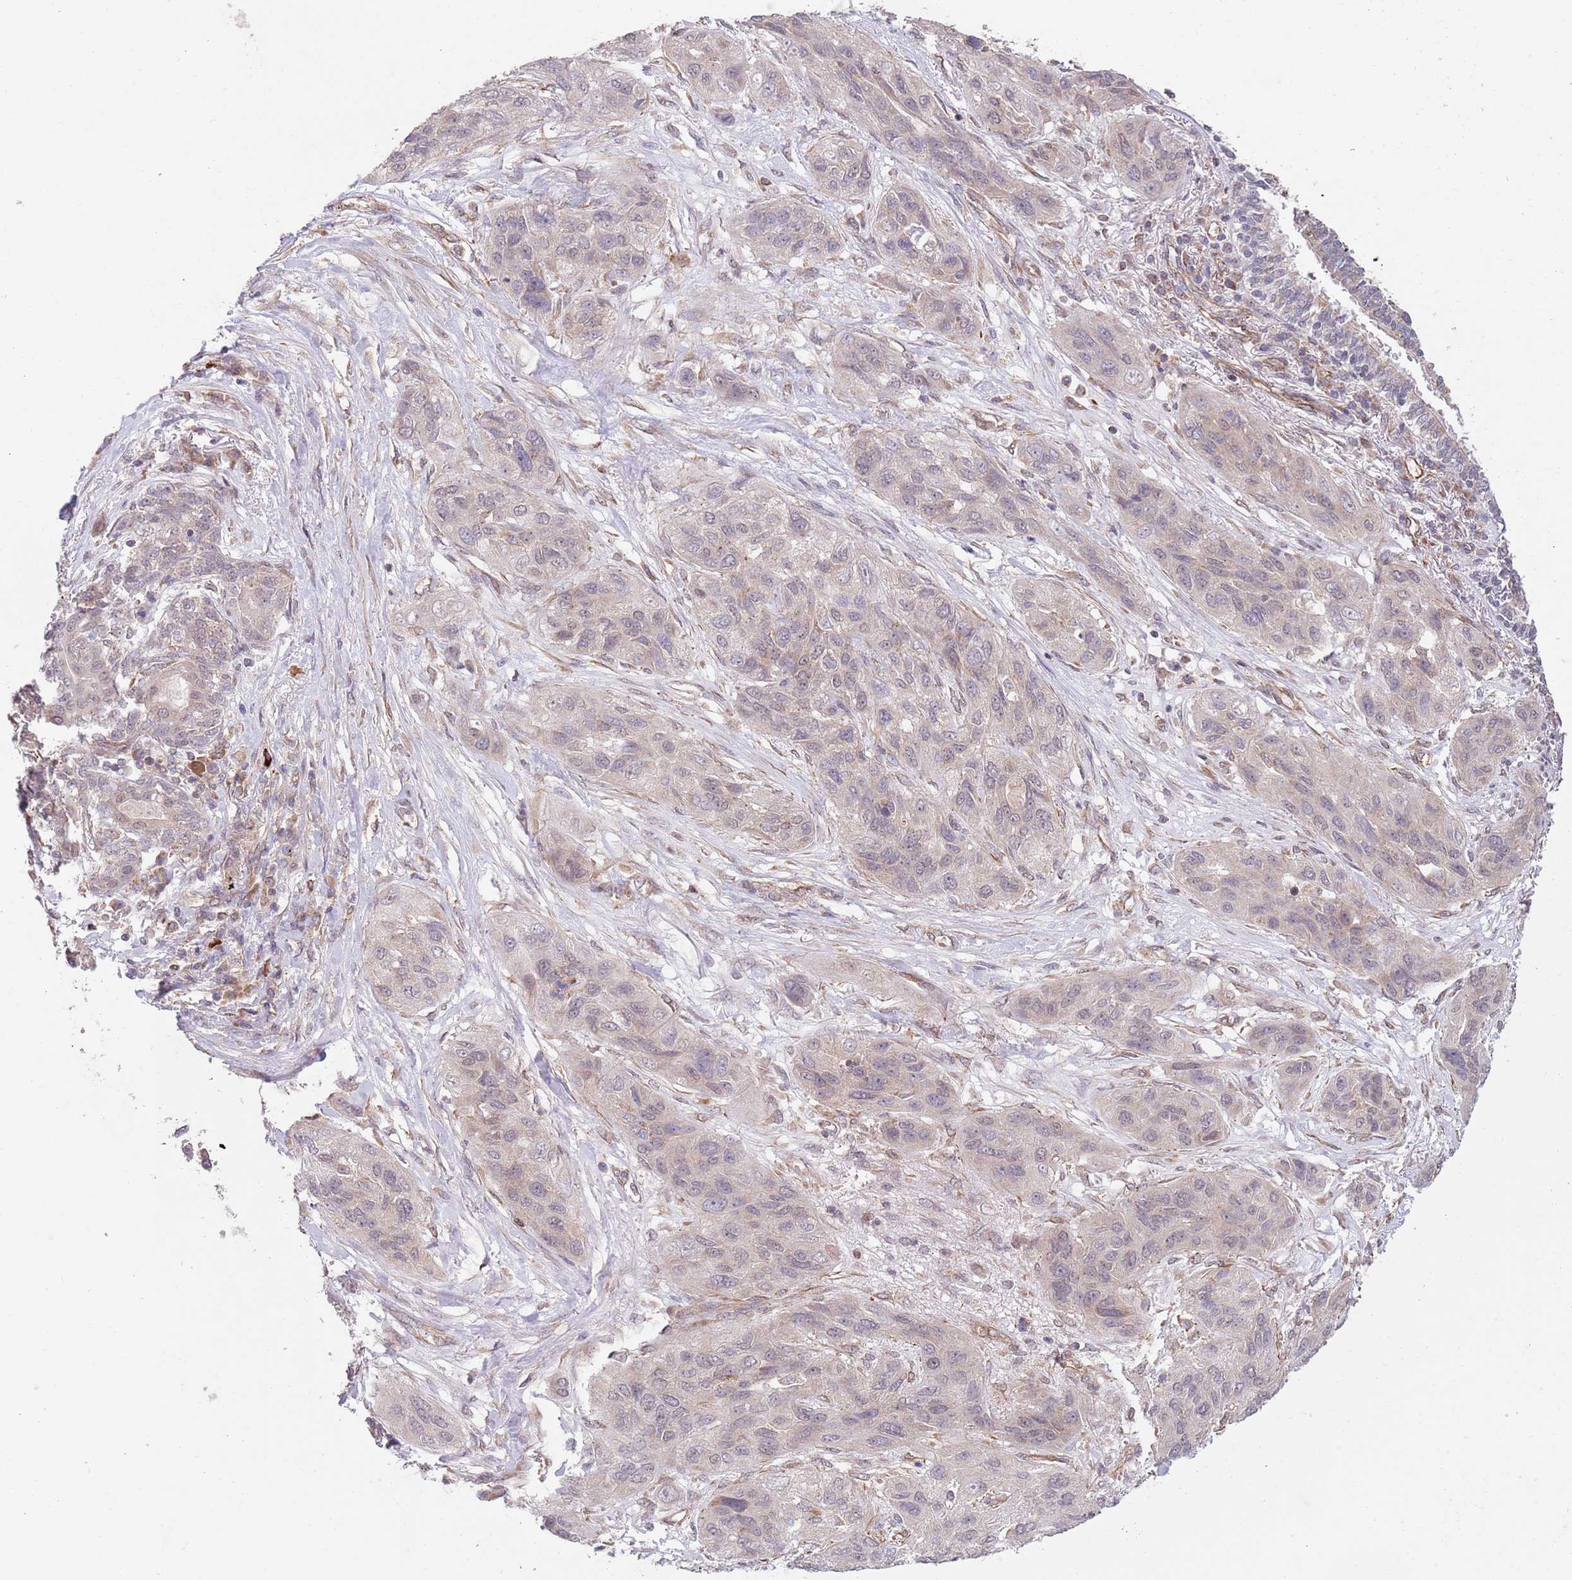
{"staining": {"intensity": "negative", "quantity": "none", "location": "none"}, "tissue": "lung cancer", "cell_type": "Tumor cells", "image_type": "cancer", "snomed": [{"axis": "morphology", "description": "Squamous cell carcinoma, NOS"}, {"axis": "topography", "description": "Lung"}], "caption": "DAB (3,3'-diaminobenzidine) immunohistochemical staining of human lung cancer reveals no significant expression in tumor cells.", "gene": "CHD9", "patient": {"sex": "female", "age": 70}}